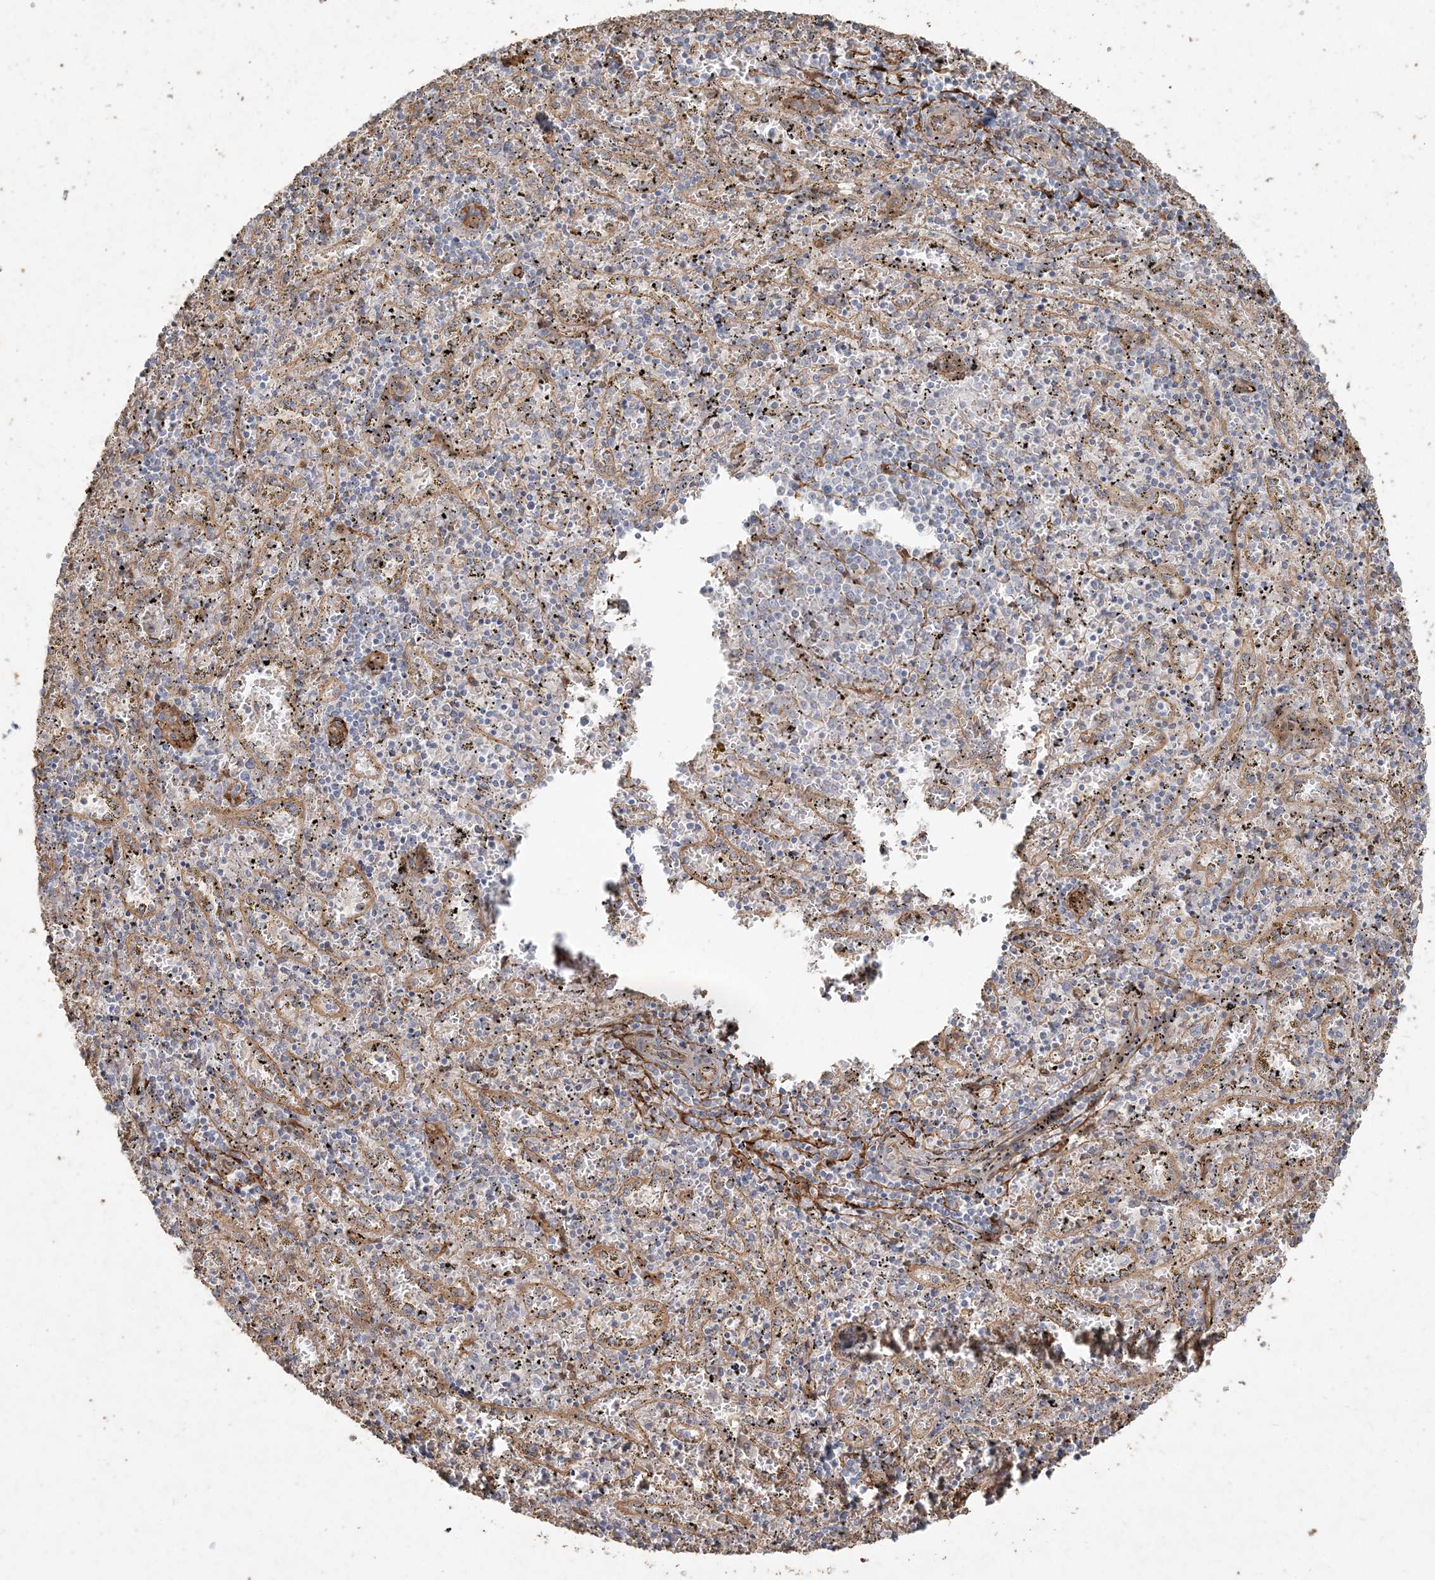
{"staining": {"intensity": "negative", "quantity": "none", "location": "none"}, "tissue": "spleen", "cell_type": "Cells in red pulp", "image_type": "normal", "snomed": [{"axis": "morphology", "description": "Normal tissue, NOS"}, {"axis": "topography", "description": "Spleen"}], "caption": "DAB immunohistochemical staining of normal spleen shows no significant expression in cells in red pulp.", "gene": "RNF145", "patient": {"sex": "male", "age": 11}}